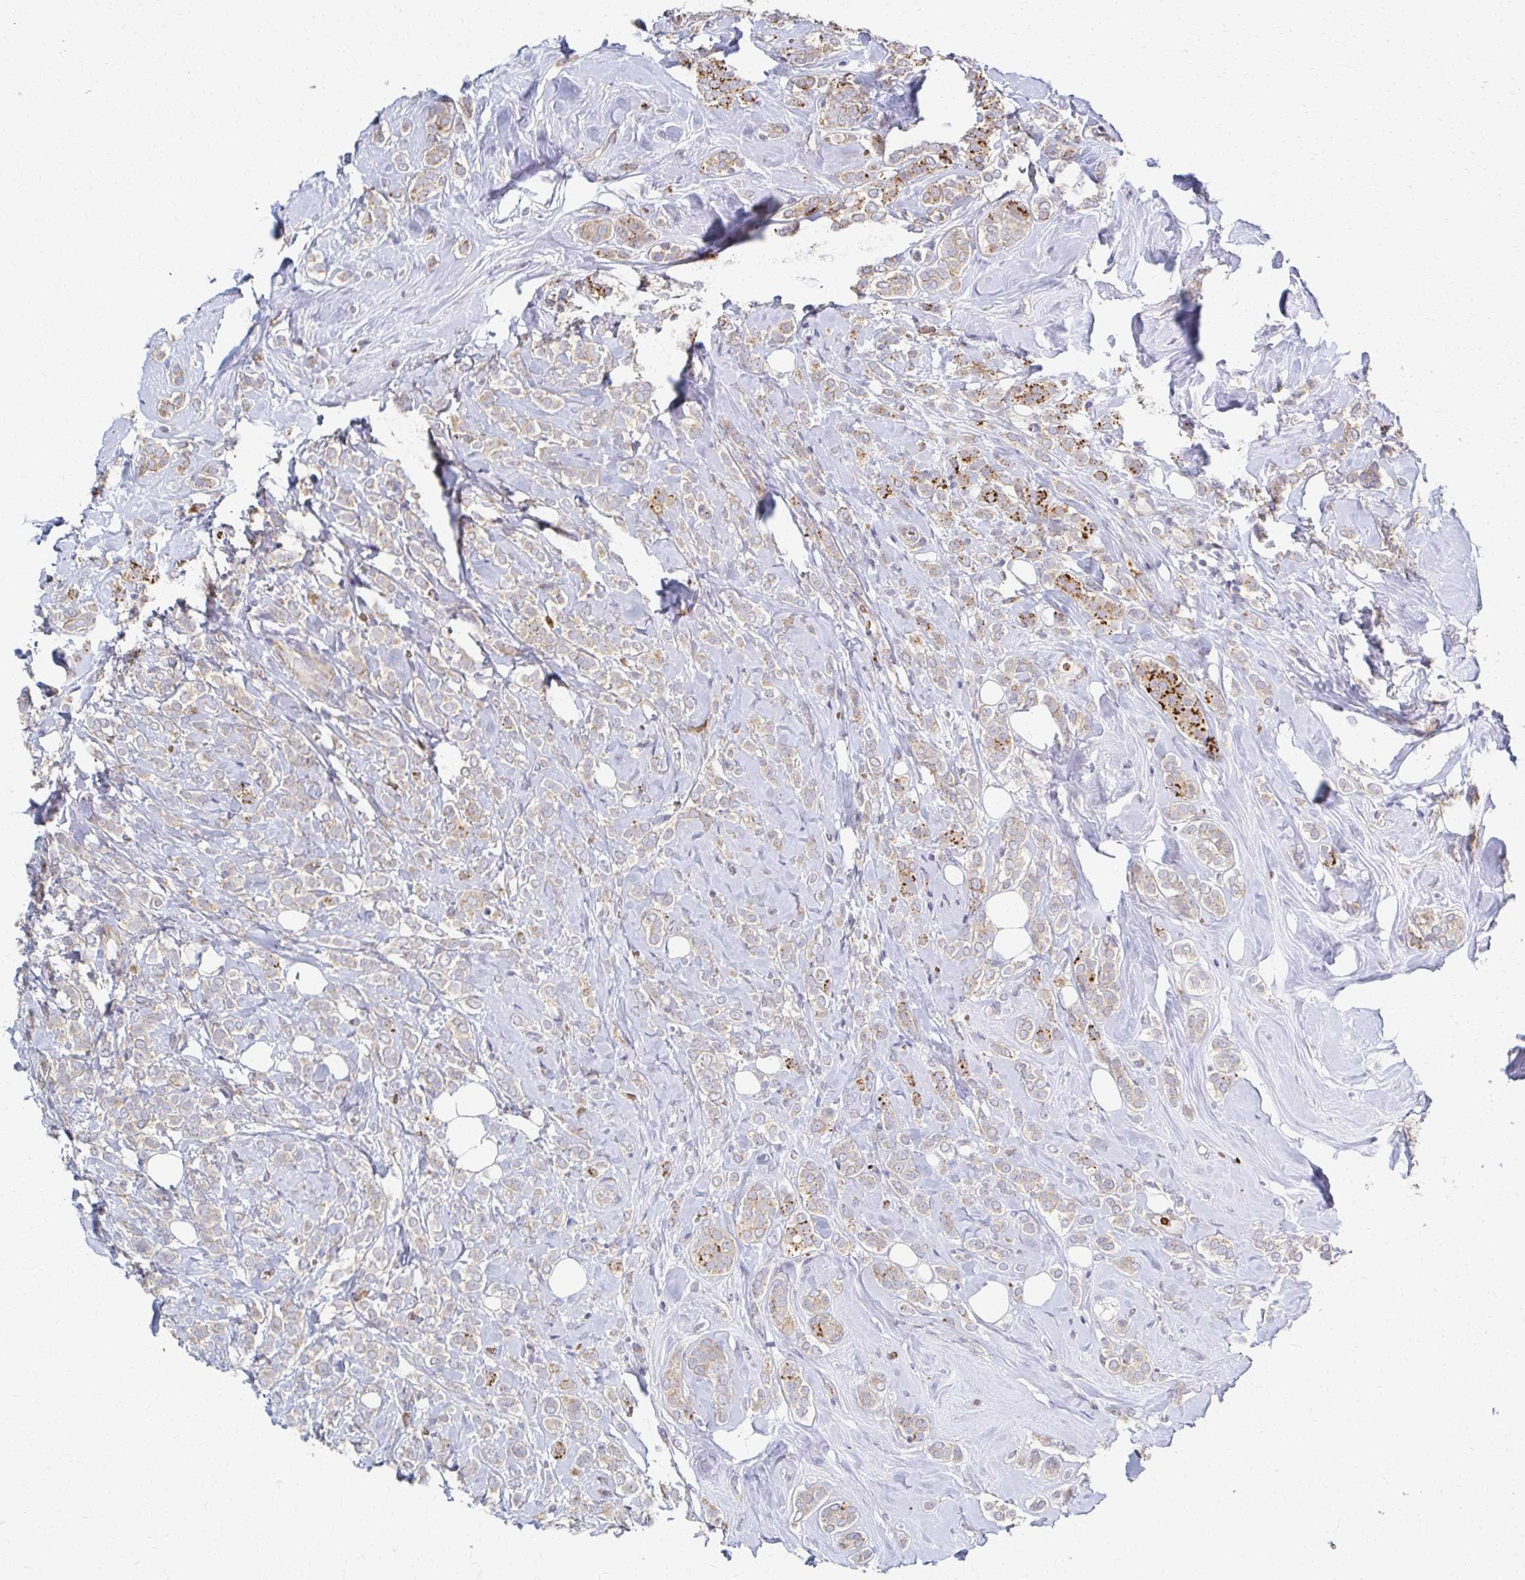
{"staining": {"intensity": "moderate", "quantity": "25%-75%", "location": "cytoplasmic/membranous"}, "tissue": "breast cancer", "cell_type": "Tumor cells", "image_type": "cancer", "snomed": [{"axis": "morphology", "description": "Lobular carcinoma"}, {"axis": "topography", "description": "Breast"}], "caption": "The photomicrograph shows a brown stain indicating the presence of a protein in the cytoplasmic/membranous of tumor cells in lobular carcinoma (breast). The staining was performed using DAB to visualize the protein expression in brown, while the nuclei were stained in blue with hematoxylin (Magnification: 20x).", "gene": "SKA2", "patient": {"sex": "female", "age": 49}}